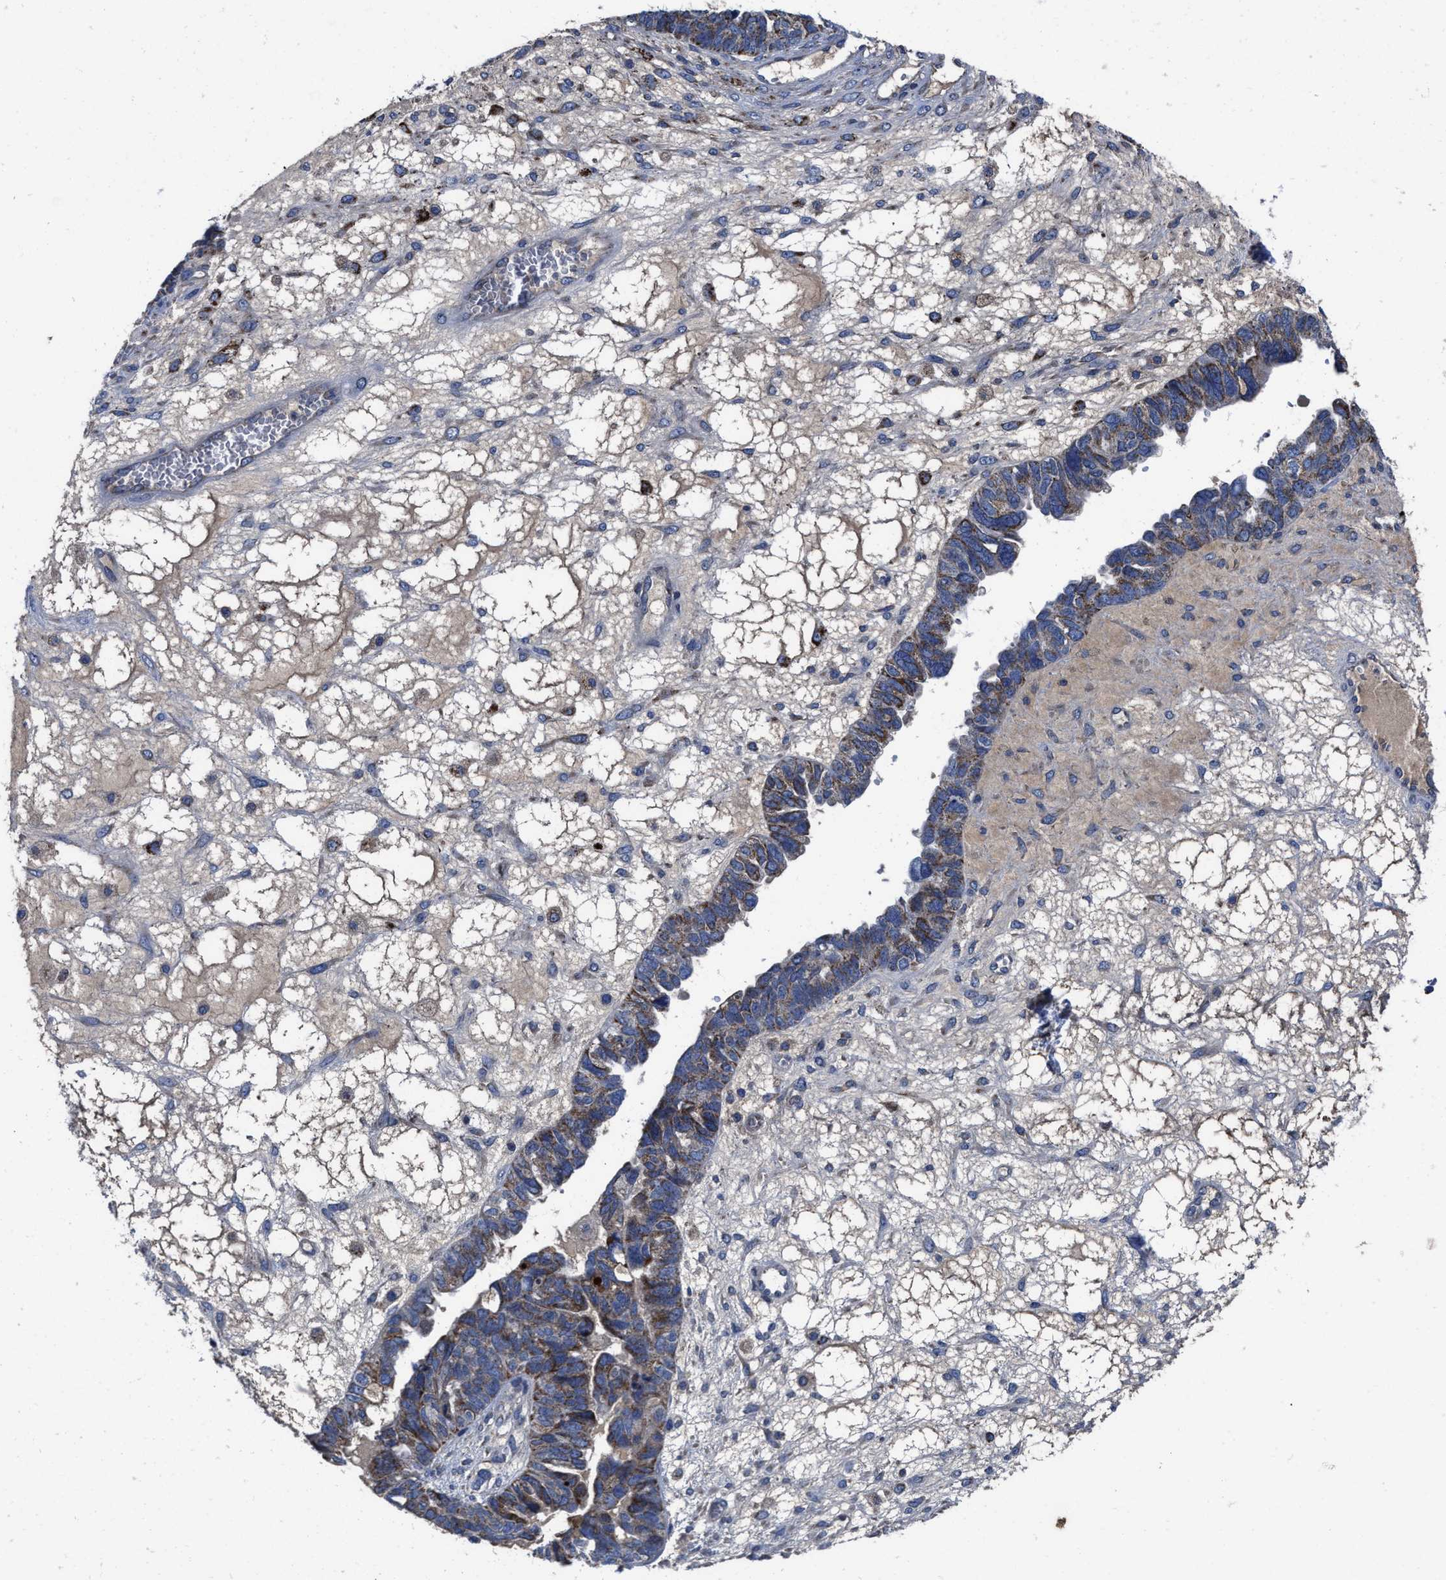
{"staining": {"intensity": "moderate", "quantity": ">75%", "location": "cytoplasmic/membranous"}, "tissue": "ovarian cancer", "cell_type": "Tumor cells", "image_type": "cancer", "snomed": [{"axis": "morphology", "description": "Cystadenocarcinoma, serous, NOS"}, {"axis": "topography", "description": "Ovary"}], "caption": "Tumor cells exhibit medium levels of moderate cytoplasmic/membranous positivity in approximately >75% of cells in ovarian cancer. (Stains: DAB in brown, nuclei in blue, Microscopy: brightfield microscopy at high magnification).", "gene": "CACNA1D", "patient": {"sex": "female", "age": 79}}